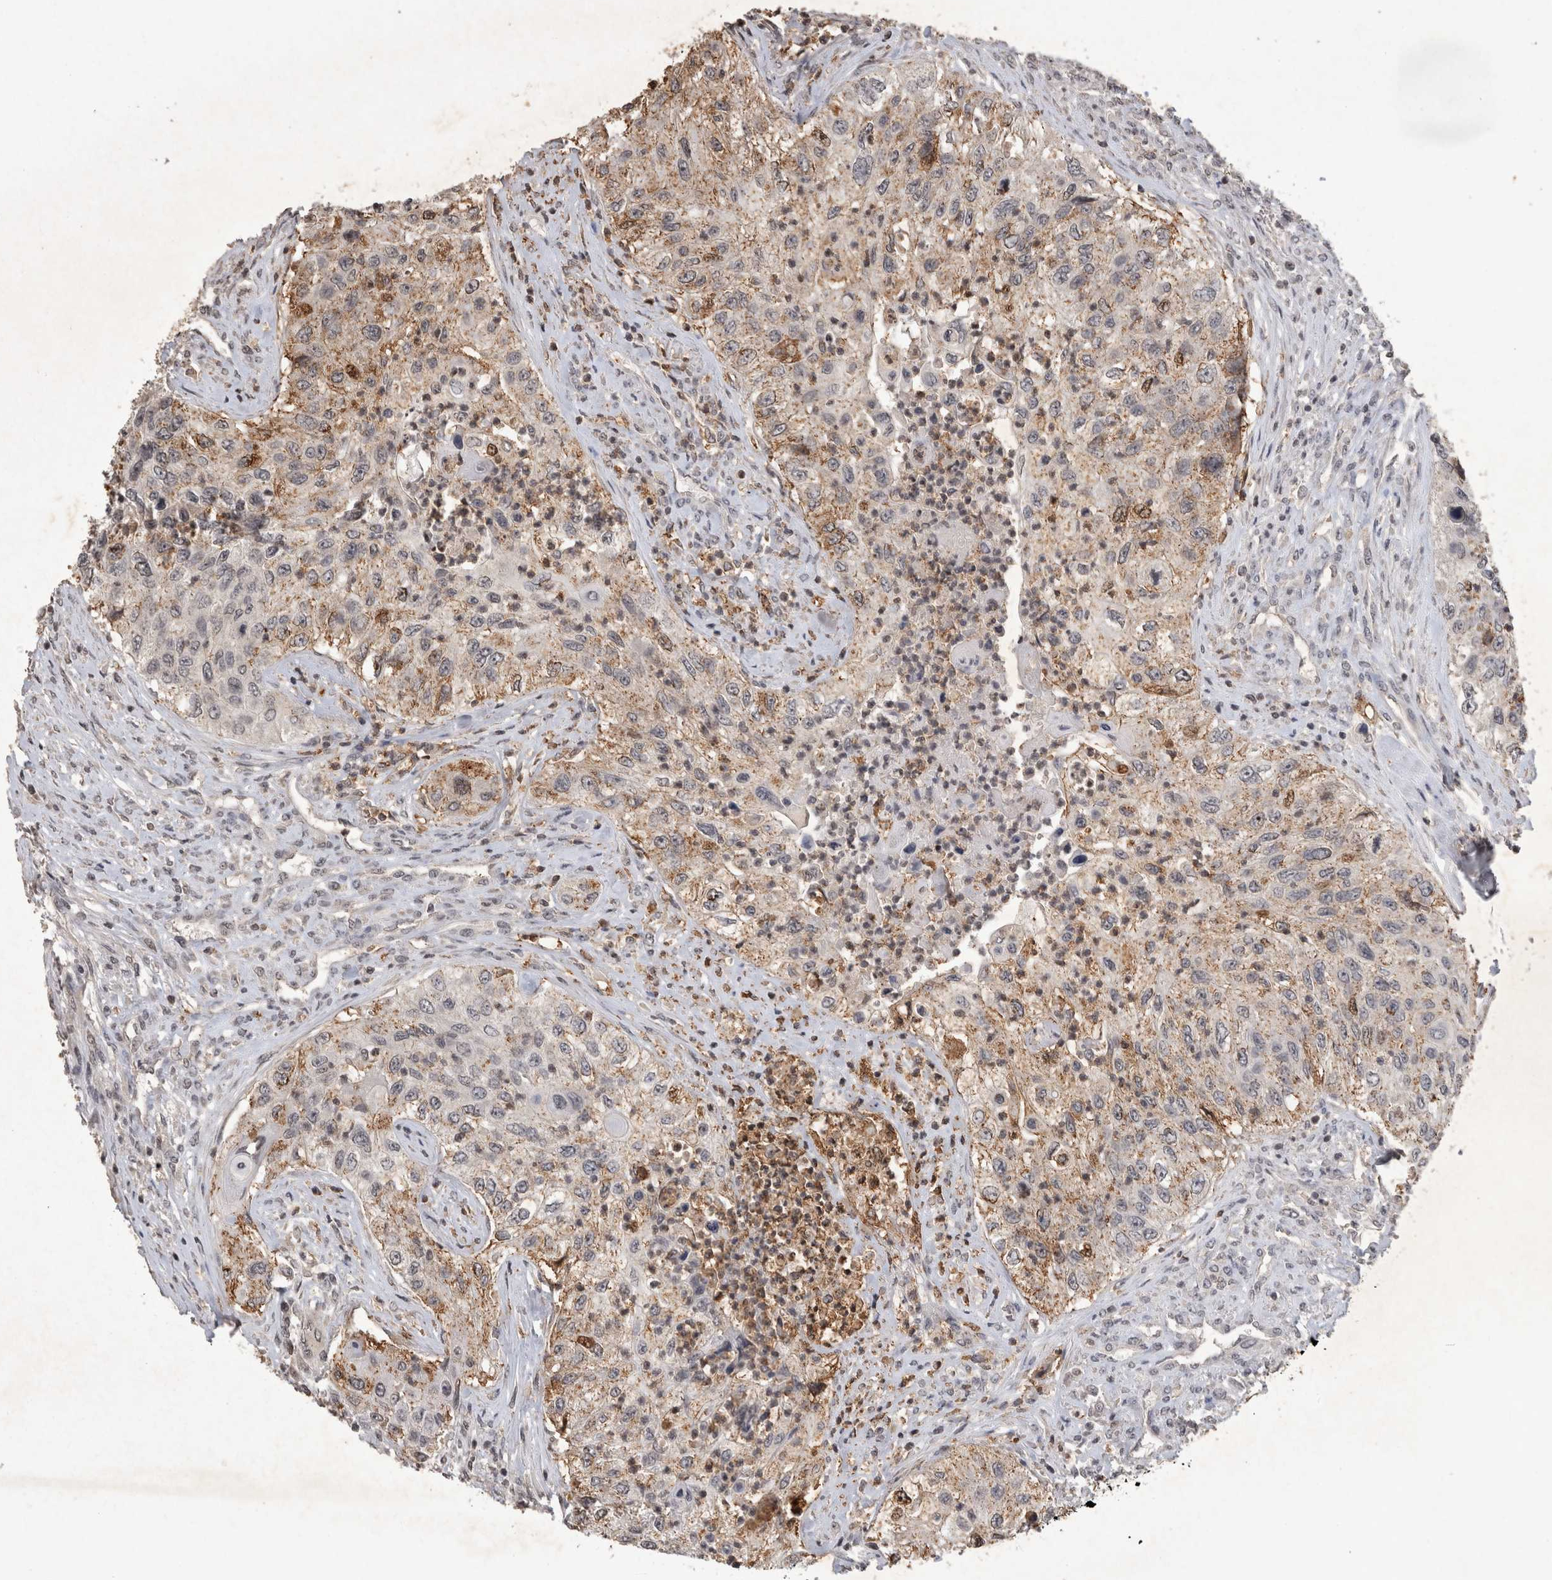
{"staining": {"intensity": "moderate", "quantity": "25%-75%", "location": "cytoplasmic/membranous"}, "tissue": "urothelial cancer", "cell_type": "Tumor cells", "image_type": "cancer", "snomed": [{"axis": "morphology", "description": "Urothelial carcinoma, High grade"}, {"axis": "topography", "description": "Urinary bladder"}], "caption": "Immunohistochemistry photomicrograph of urothelial cancer stained for a protein (brown), which displays medium levels of moderate cytoplasmic/membranous expression in approximately 25%-75% of tumor cells.", "gene": "HRK", "patient": {"sex": "female", "age": 60}}